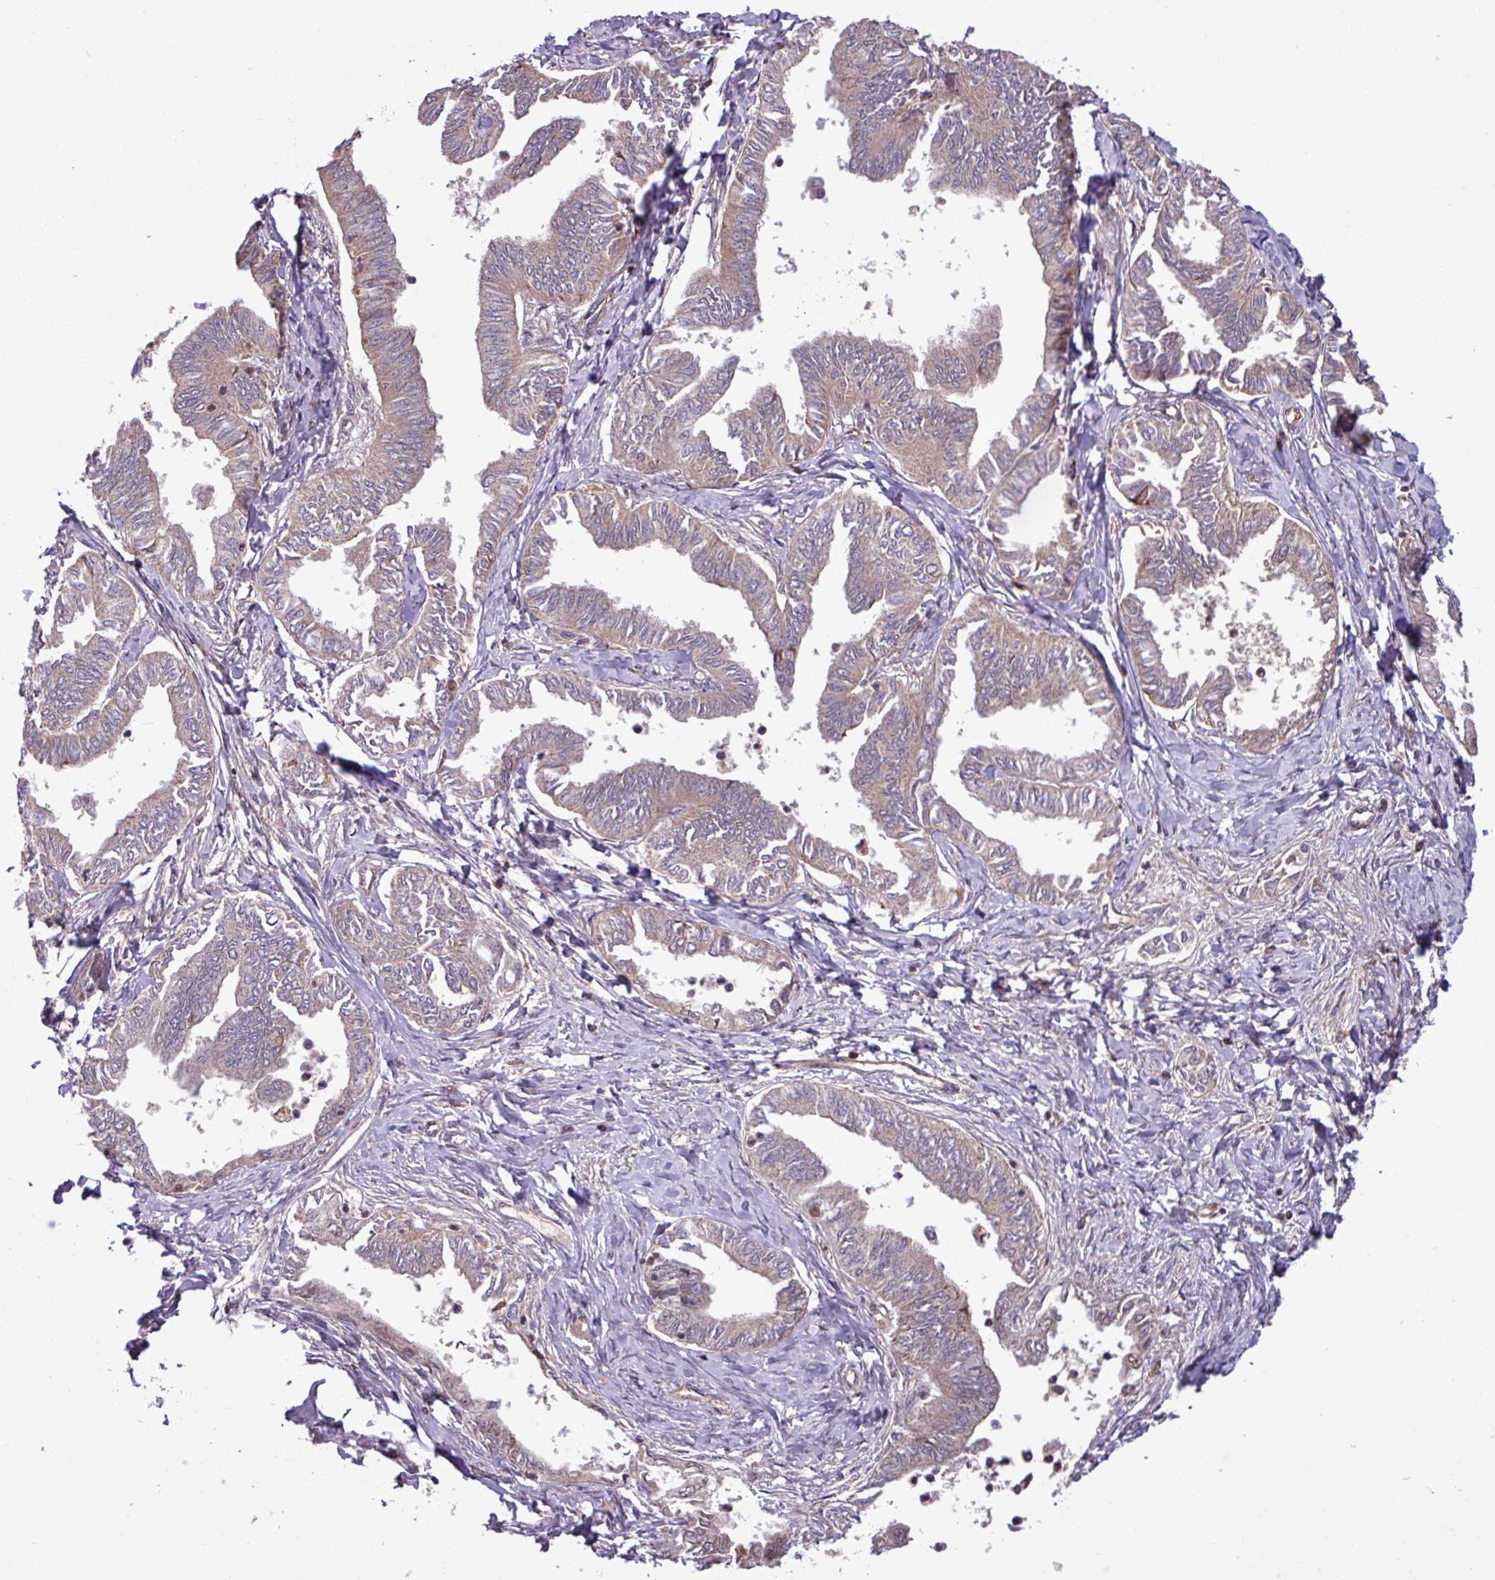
{"staining": {"intensity": "weak", "quantity": ">75%", "location": "cytoplasmic/membranous,nuclear"}, "tissue": "ovarian cancer", "cell_type": "Tumor cells", "image_type": "cancer", "snomed": [{"axis": "morphology", "description": "Carcinoma, endometroid"}, {"axis": "topography", "description": "Ovary"}], "caption": "A histopathology image of human ovarian cancer stained for a protein displays weak cytoplasmic/membranous and nuclear brown staining in tumor cells.", "gene": "PDPR", "patient": {"sex": "female", "age": 70}}